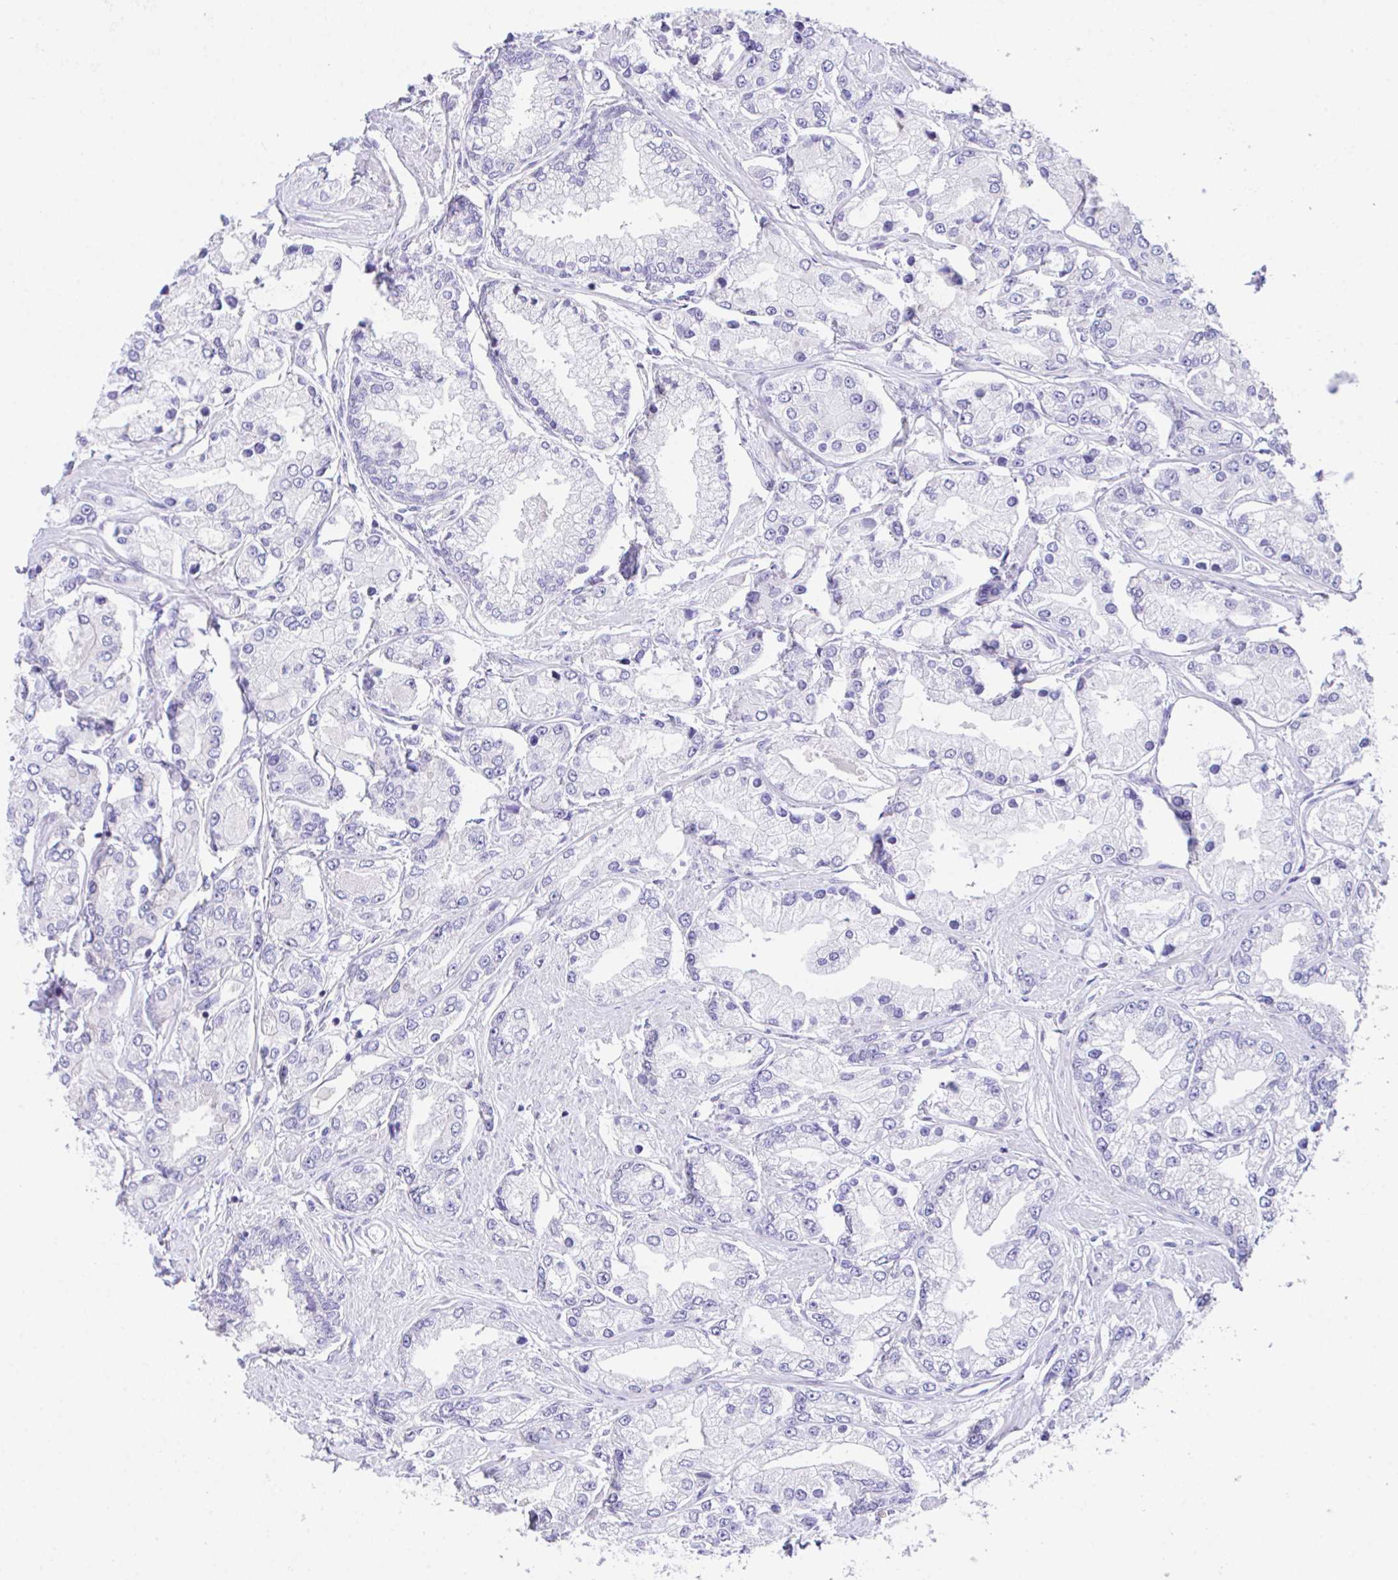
{"staining": {"intensity": "negative", "quantity": "none", "location": "none"}, "tissue": "prostate cancer", "cell_type": "Tumor cells", "image_type": "cancer", "snomed": [{"axis": "morphology", "description": "Adenocarcinoma, High grade"}, {"axis": "topography", "description": "Prostate"}], "caption": "DAB (3,3'-diaminobenzidine) immunohistochemical staining of human adenocarcinoma (high-grade) (prostate) exhibits no significant staining in tumor cells. (Brightfield microscopy of DAB immunohistochemistry at high magnification).", "gene": "HACD4", "patient": {"sex": "male", "age": 66}}